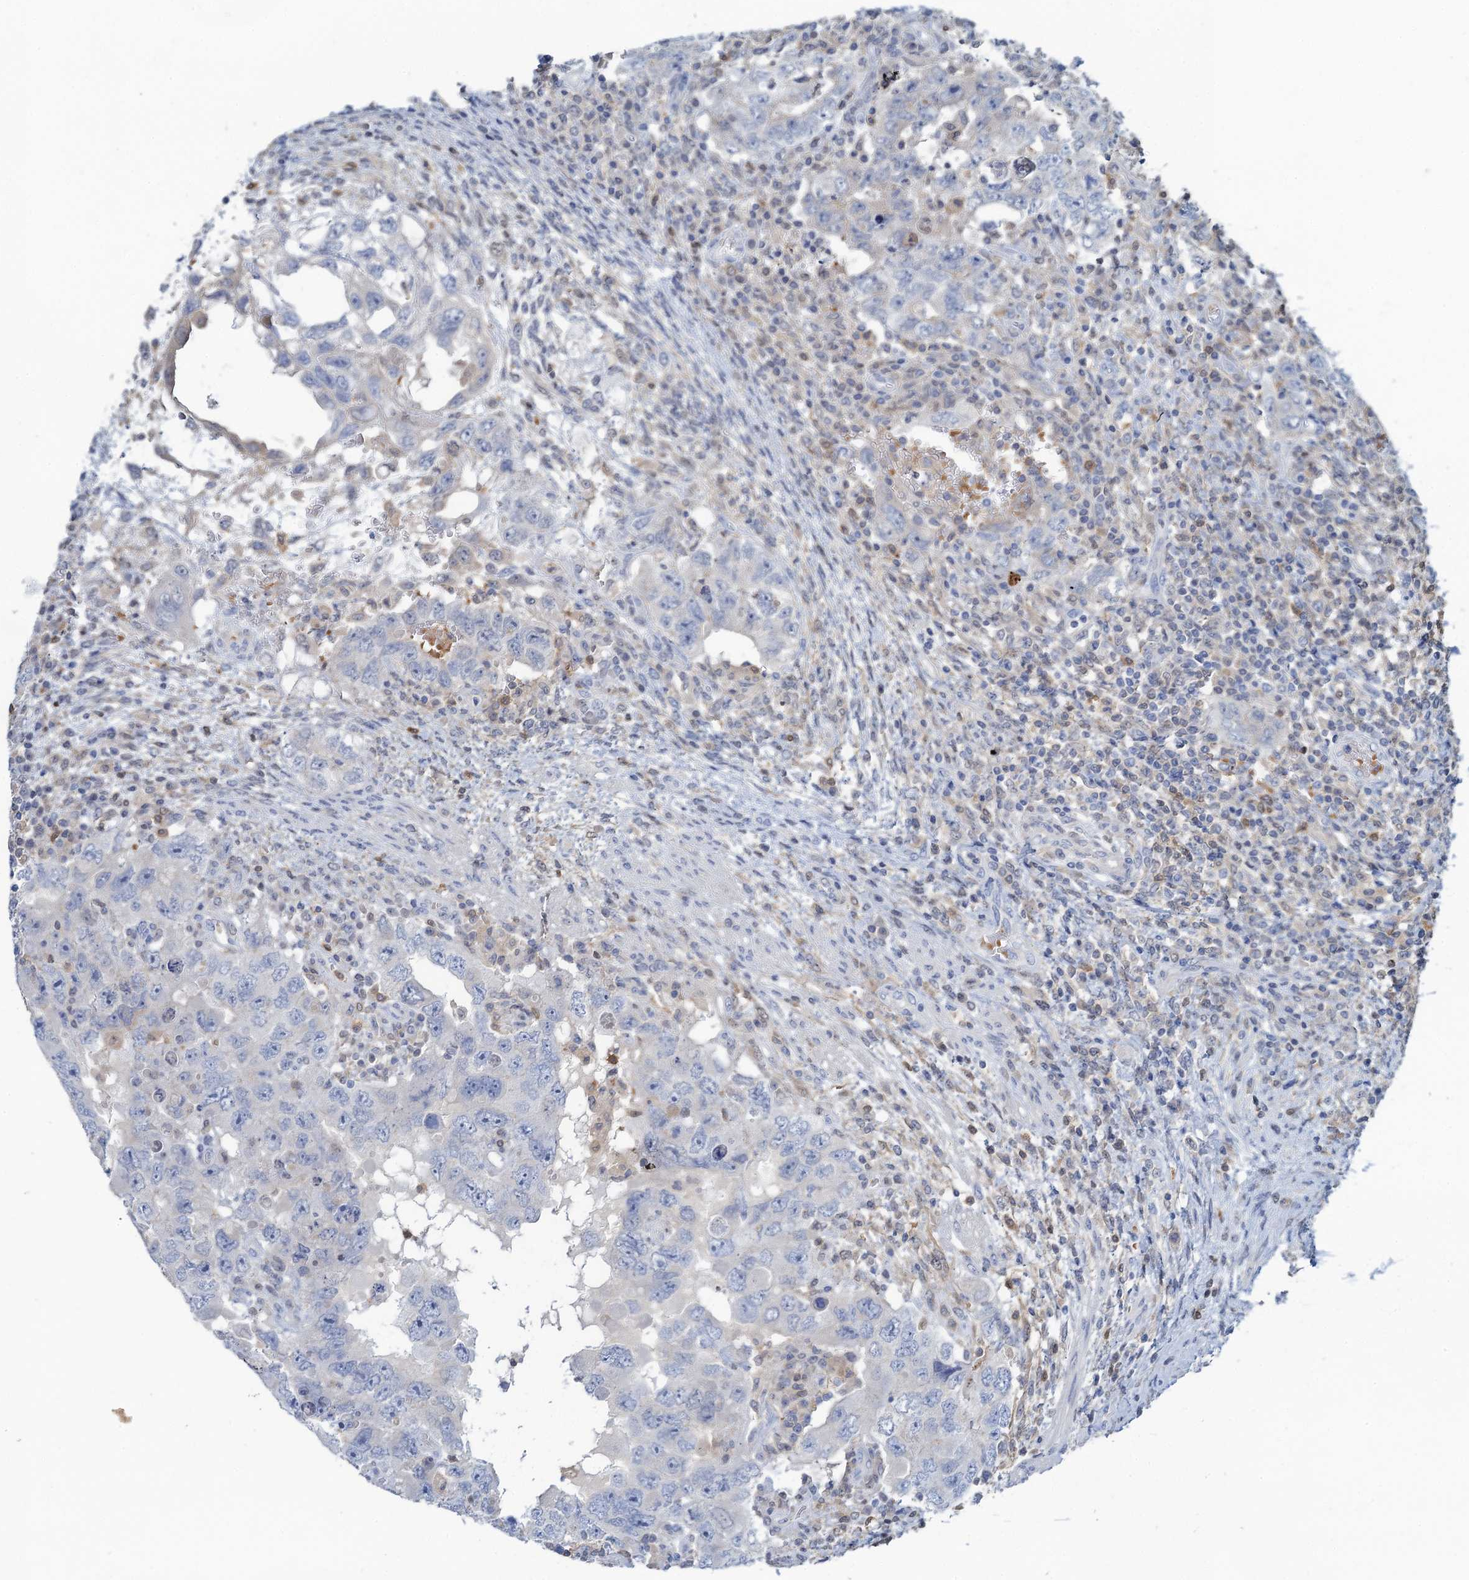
{"staining": {"intensity": "negative", "quantity": "none", "location": "none"}, "tissue": "testis cancer", "cell_type": "Tumor cells", "image_type": "cancer", "snomed": [{"axis": "morphology", "description": "Carcinoma, Embryonal, NOS"}, {"axis": "topography", "description": "Testis"}], "caption": "High power microscopy micrograph of an immunohistochemistry (IHC) histopathology image of testis embryonal carcinoma, revealing no significant staining in tumor cells.", "gene": "FAH", "patient": {"sex": "male", "age": 26}}